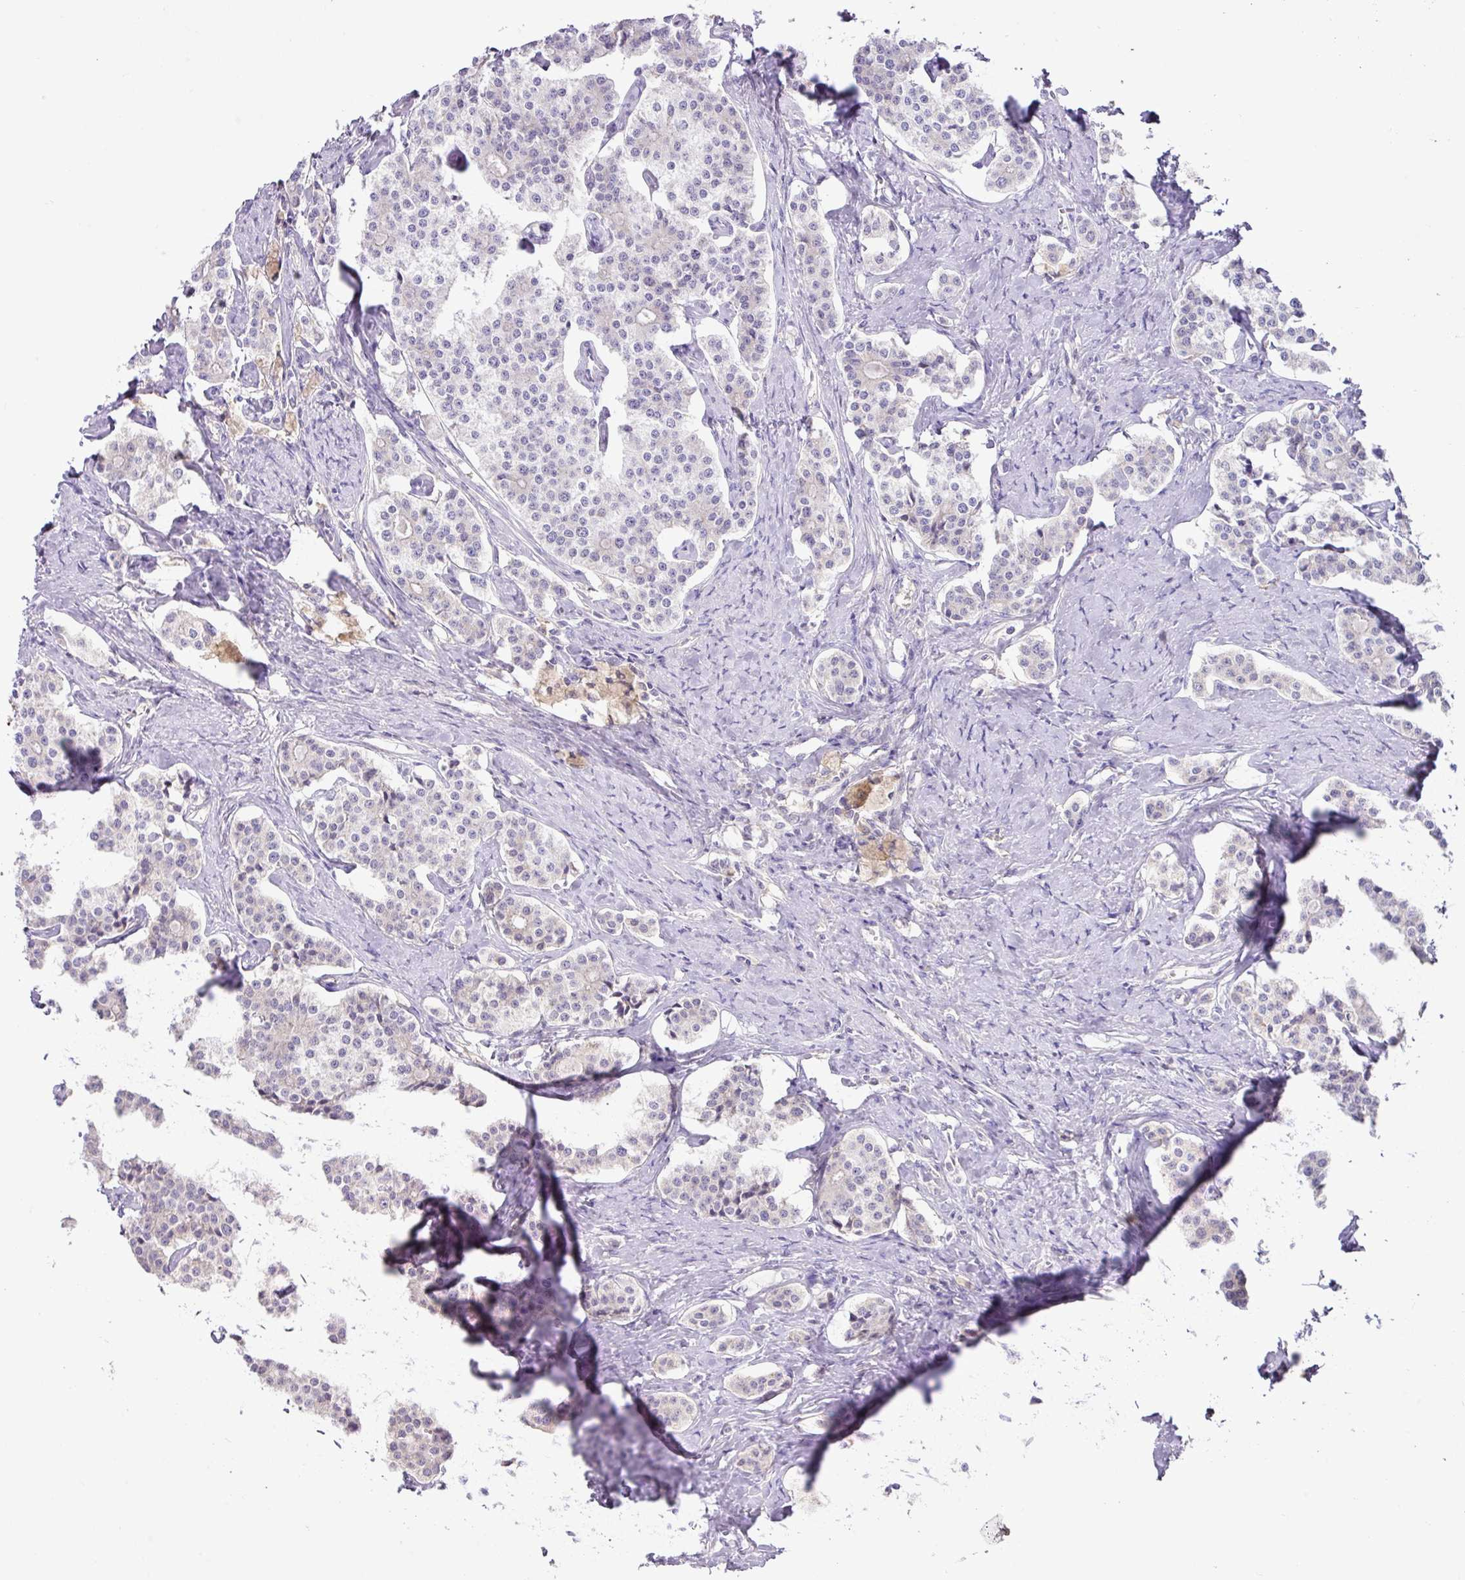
{"staining": {"intensity": "negative", "quantity": "none", "location": "none"}, "tissue": "carcinoid", "cell_type": "Tumor cells", "image_type": "cancer", "snomed": [{"axis": "morphology", "description": "Carcinoid, malignant, NOS"}, {"axis": "topography", "description": "Small intestine"}], "caption": "Immunohistochemical staining of malignant carcinoid shows no significant expression in tumor cells.", "gene": "GCNT7", "patient": {"sex": "male", "age": 63}}